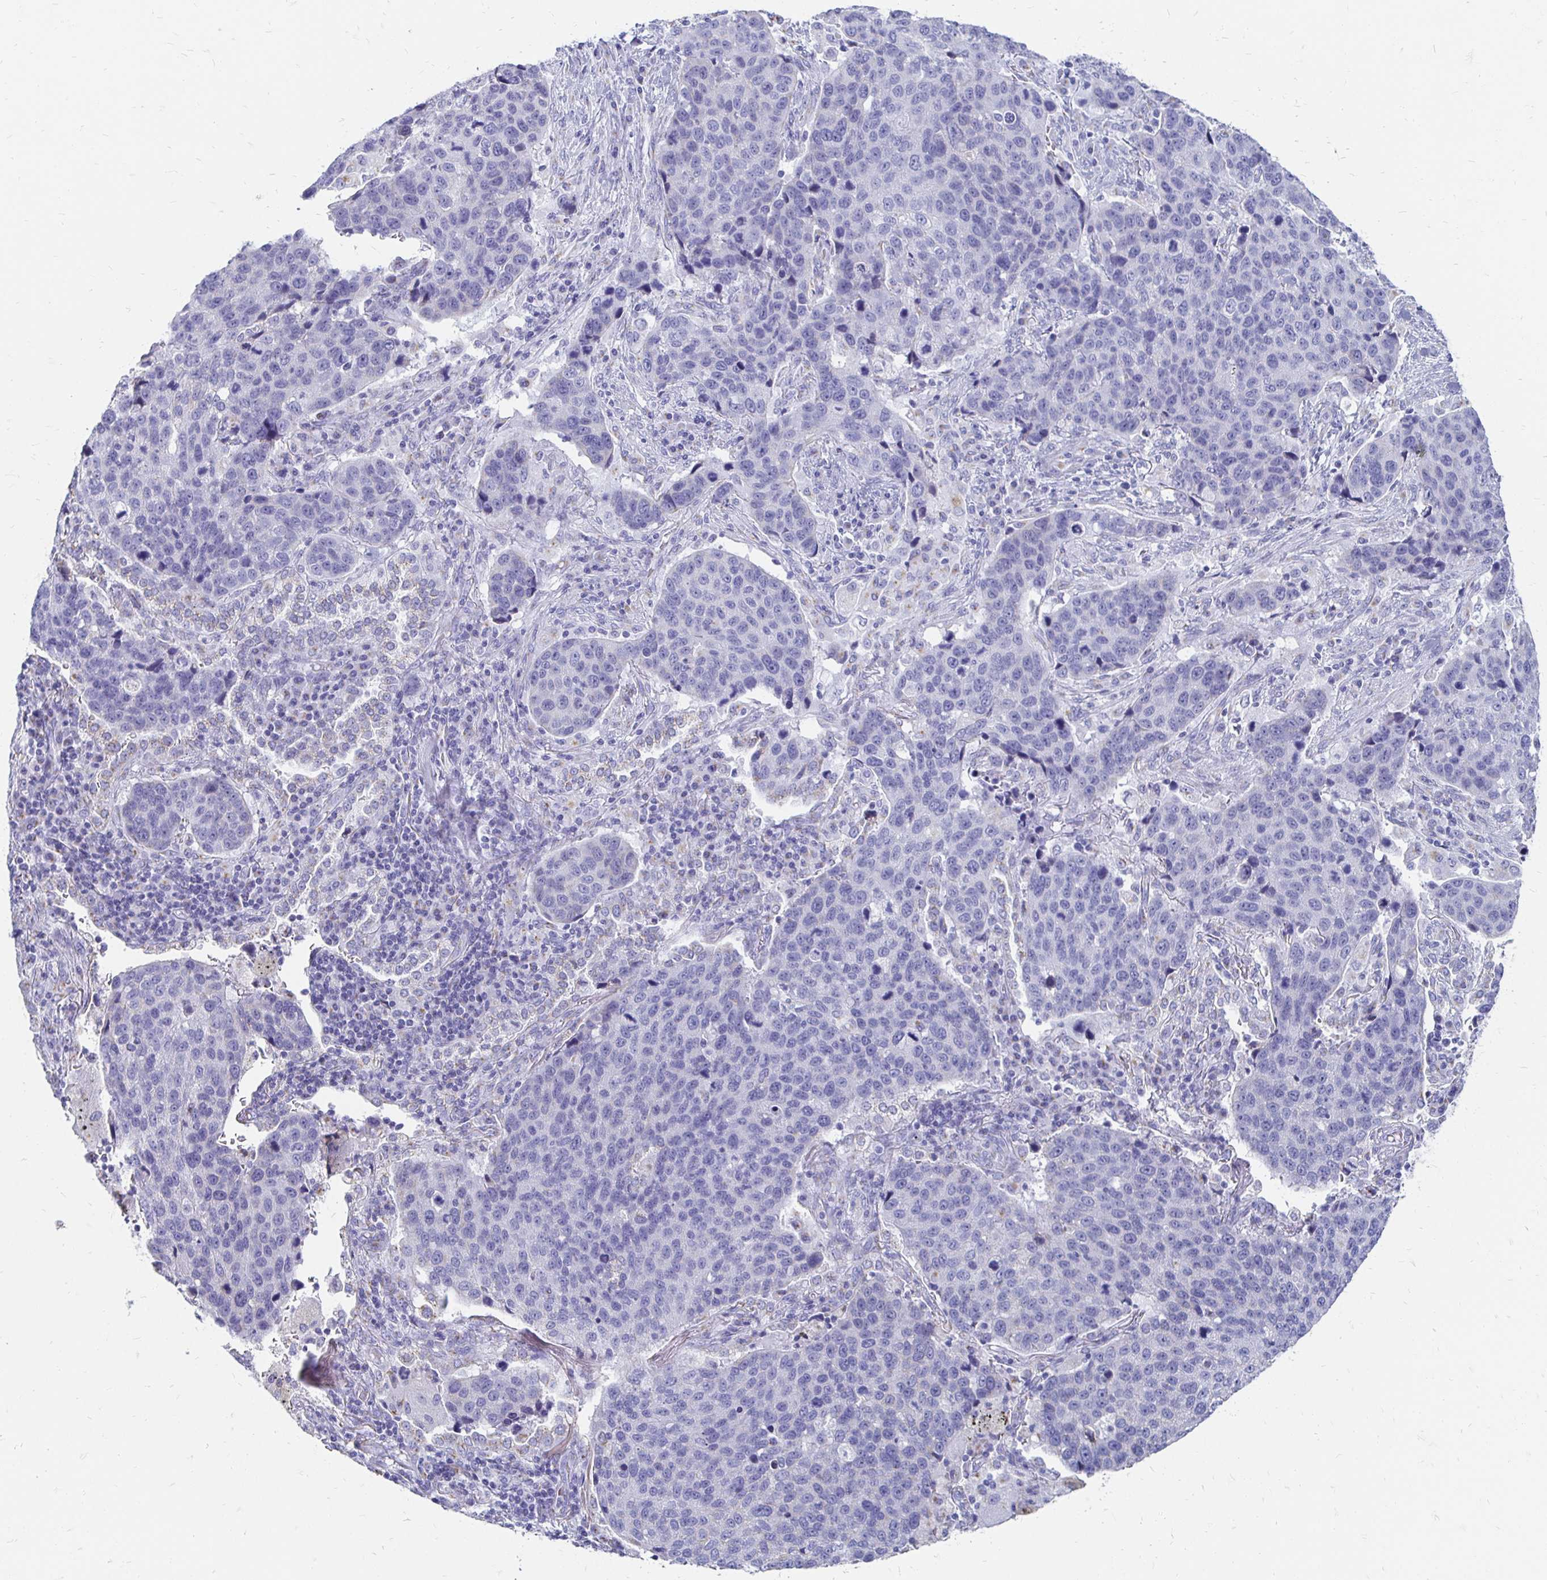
{"staining": {"intensity": "negative", "quantity": "none", "location": "none"}, "tissue": "lung cancer", "cell_type": "Tumor cells", "image_type": "cancer", "snomed": [{"axis": "morphology", "description": "Squamous cell carcinoma, NOS"}, {"axis": "topography", "description": "Lymph node"}, {"axis": "topography", "description": "Lung"}], "caption": "A high-resolution image shows IHC staining of lung squamous cell carcinoma, which reveals no significant staining in tumor cells. The staining is performed using DAB (3,3'-diaminobenzidine) brown chromogen with nuclei counter-stained in using hematoxylin.", "gene": "PAGE4", "patient": {"sex": "male", "age": 61}}